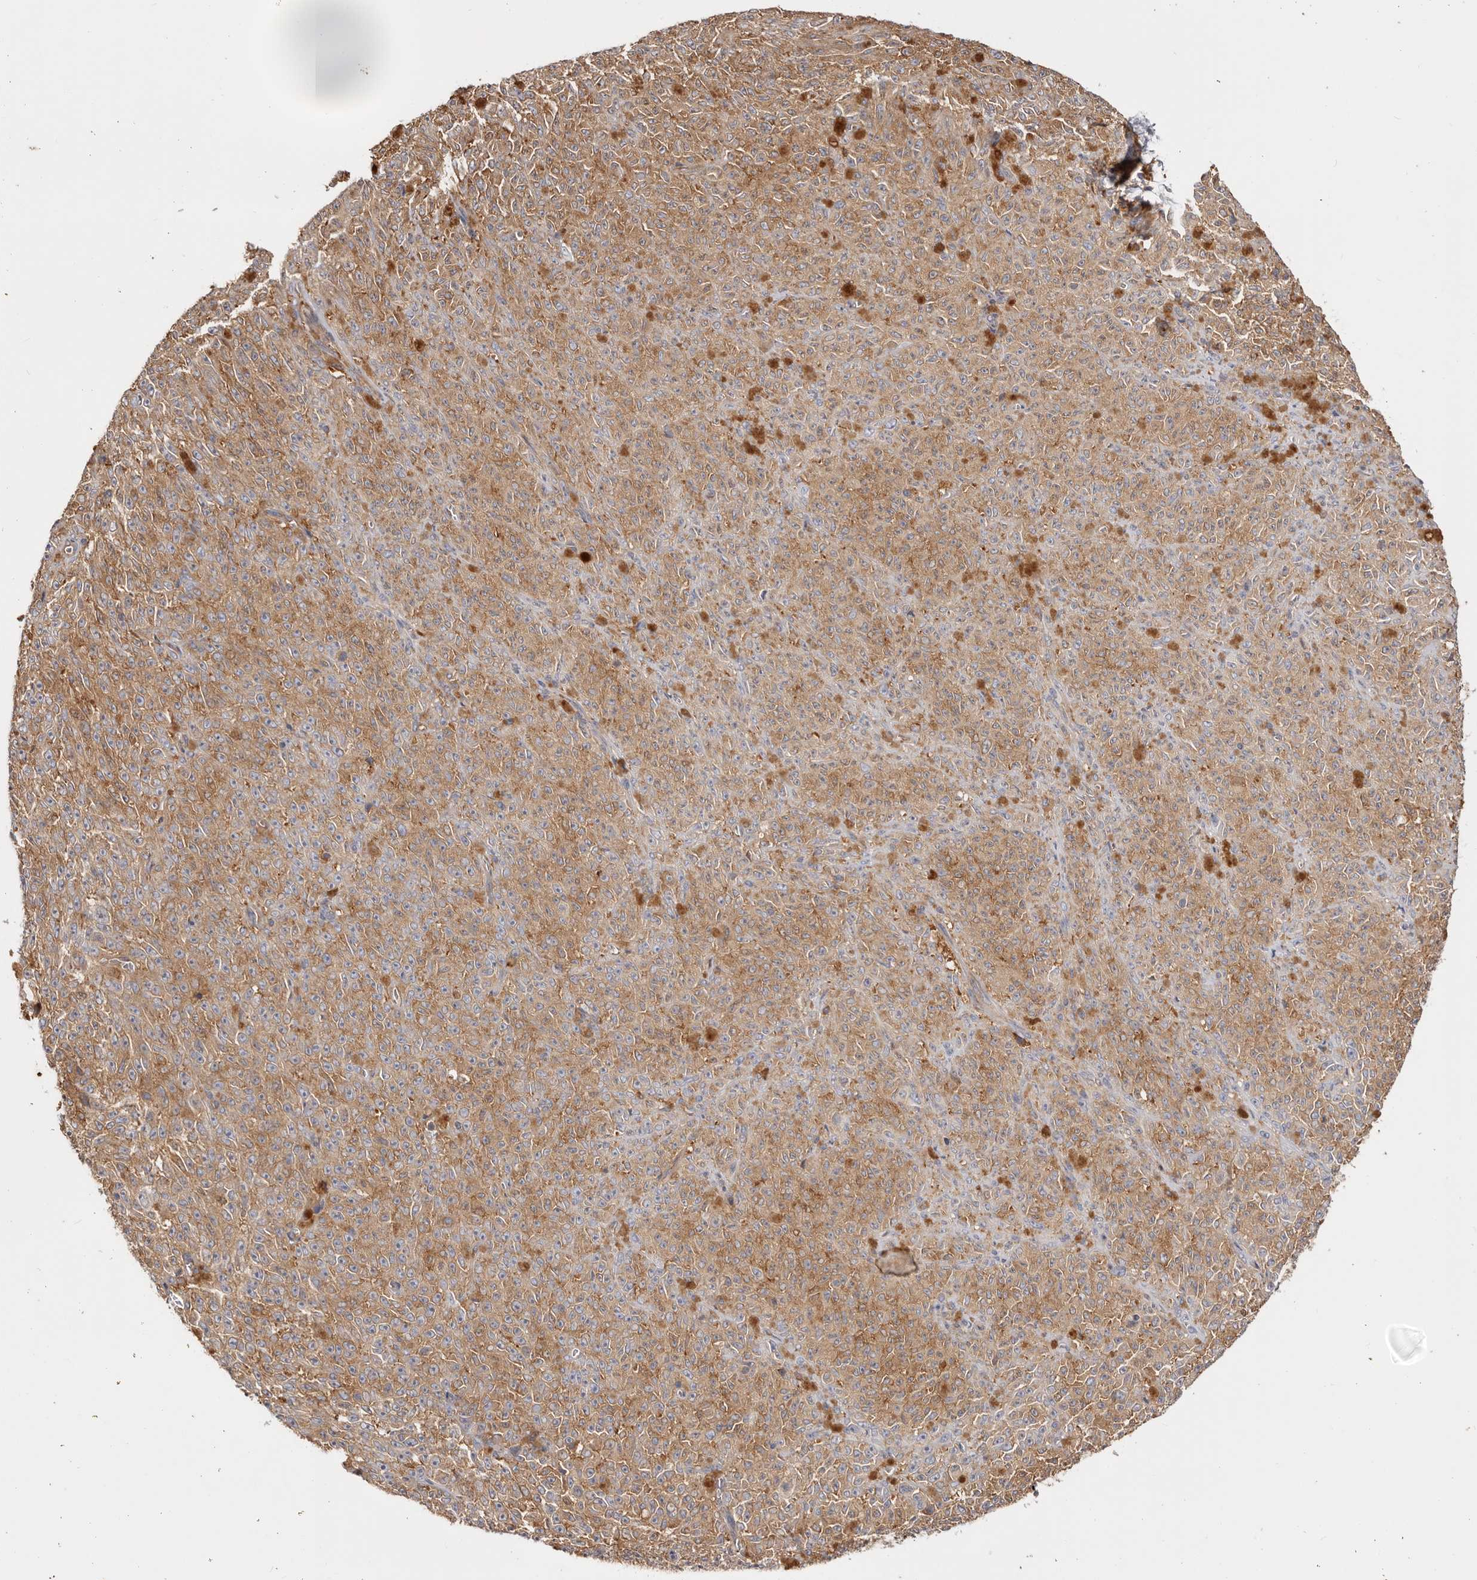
{"staining": {"intensity": "moderate", "quantity": ">75%", "location": "cytoplasmic/membranous"}, "tissue": "melanoma", "cell_type": "Tumor cells", "image_type": "cancer", "snomed": [{"axis": "morphology", "description": "Malignant melanoma, NOS"}, {"axis": "topography", "description": "Skin"}], "caption": "Melanoma stained with a brown dye reveals moderate cytoplasmic/membranous positive expression in about >75% of tumor cells.", "gene": "EPRS1", "patient": {"sex": "female", "age": 82}}